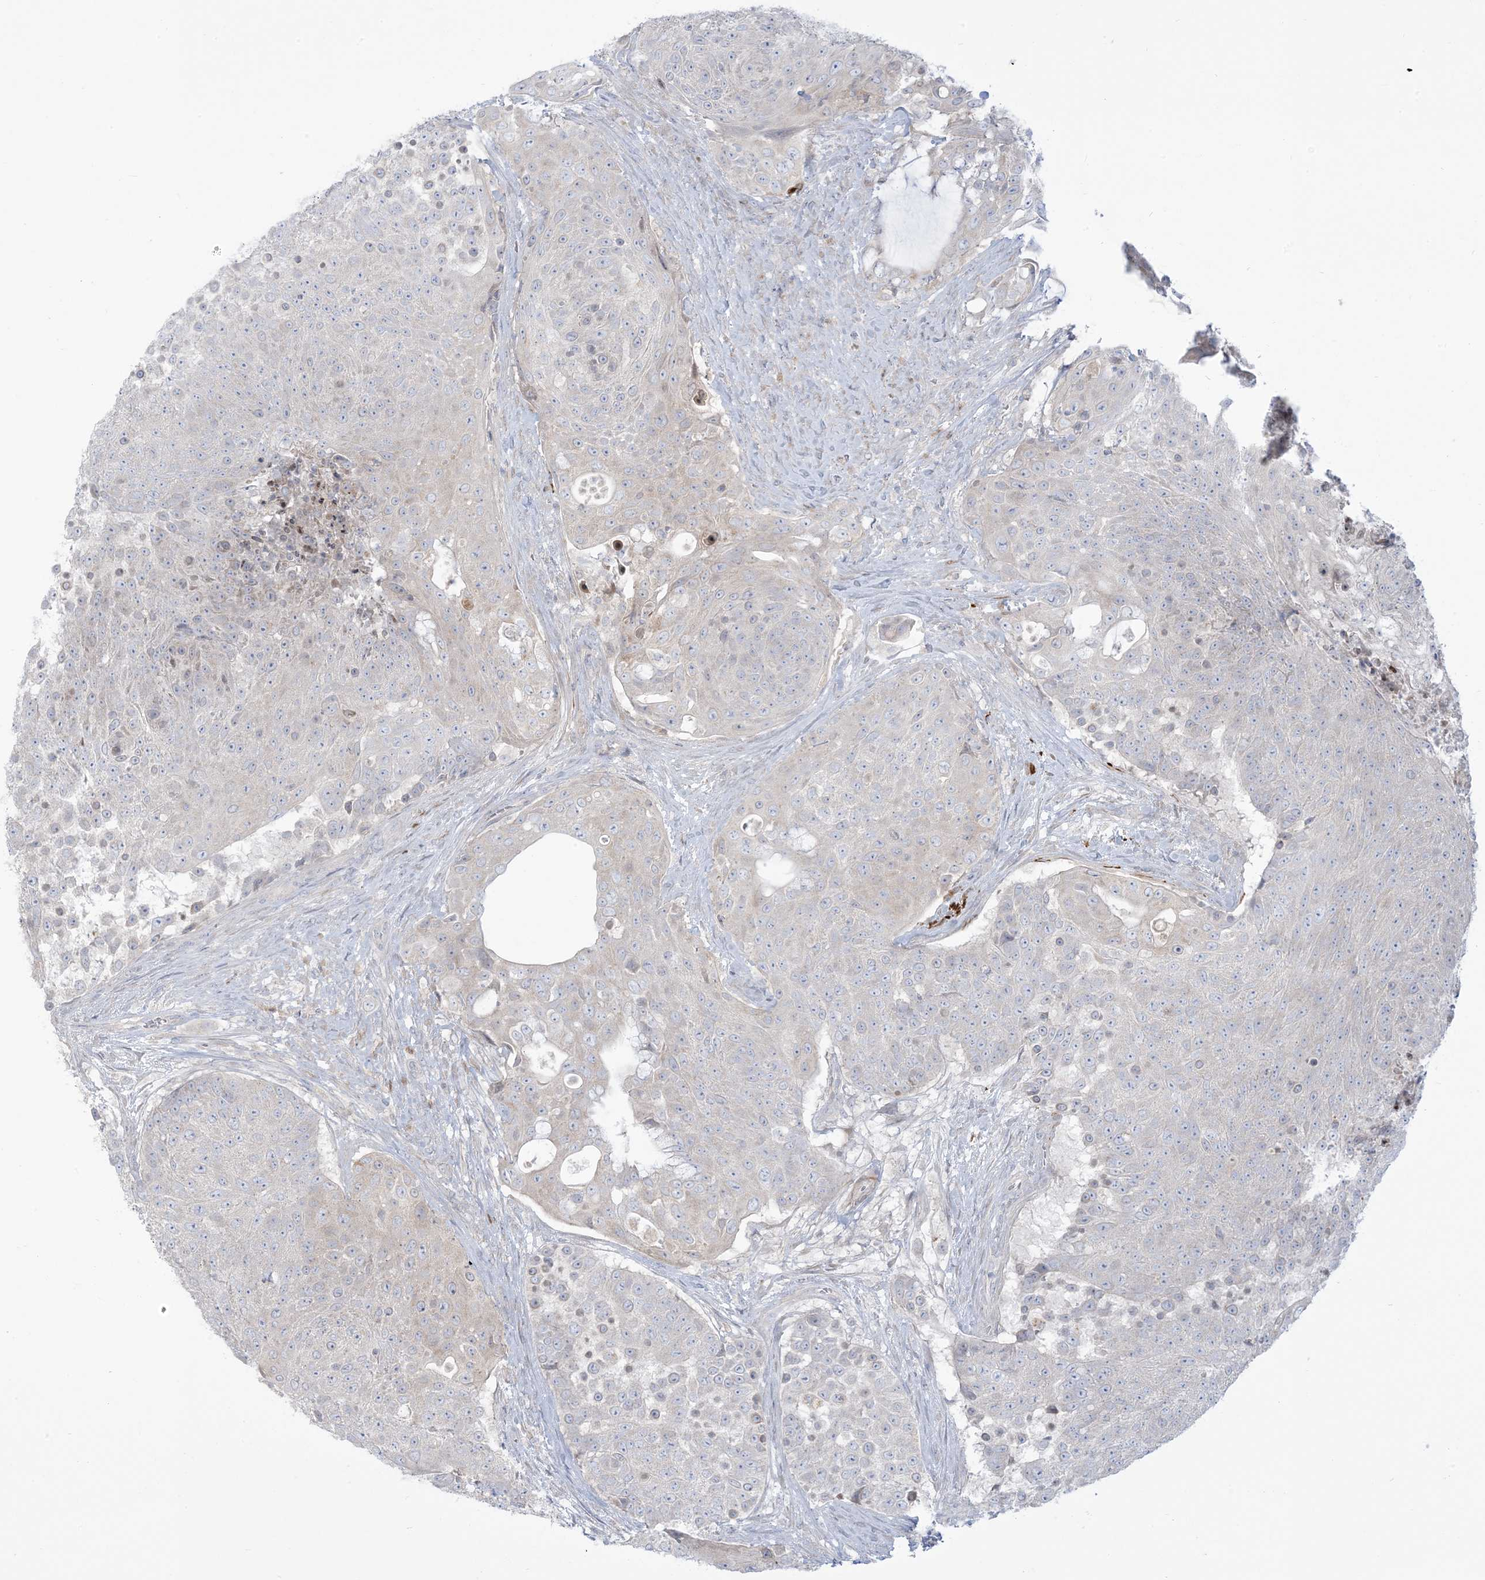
{"staining": {"intensity": "negative", "quantity": "none", "location": "none"}, "tissue": "urothelial cancer", "cell_type": "Tumor cells", "image_type": "cancer", "snomed": [{"axis": "morphology", "description": "Urothelial carcinoma, High grade"}, {"axis": "topography", "description": "Urinary bladder"}], "caption": "An immunohistochemistry image of urothelial cancer is shown. There is no staining in tumor cells of urothelial cancer. (DAB immunohistochemistry visualized using brightfield microscopy, high magnification).", "gene": "AFTPH", "patient": {"sex": "female", "age": 63}}